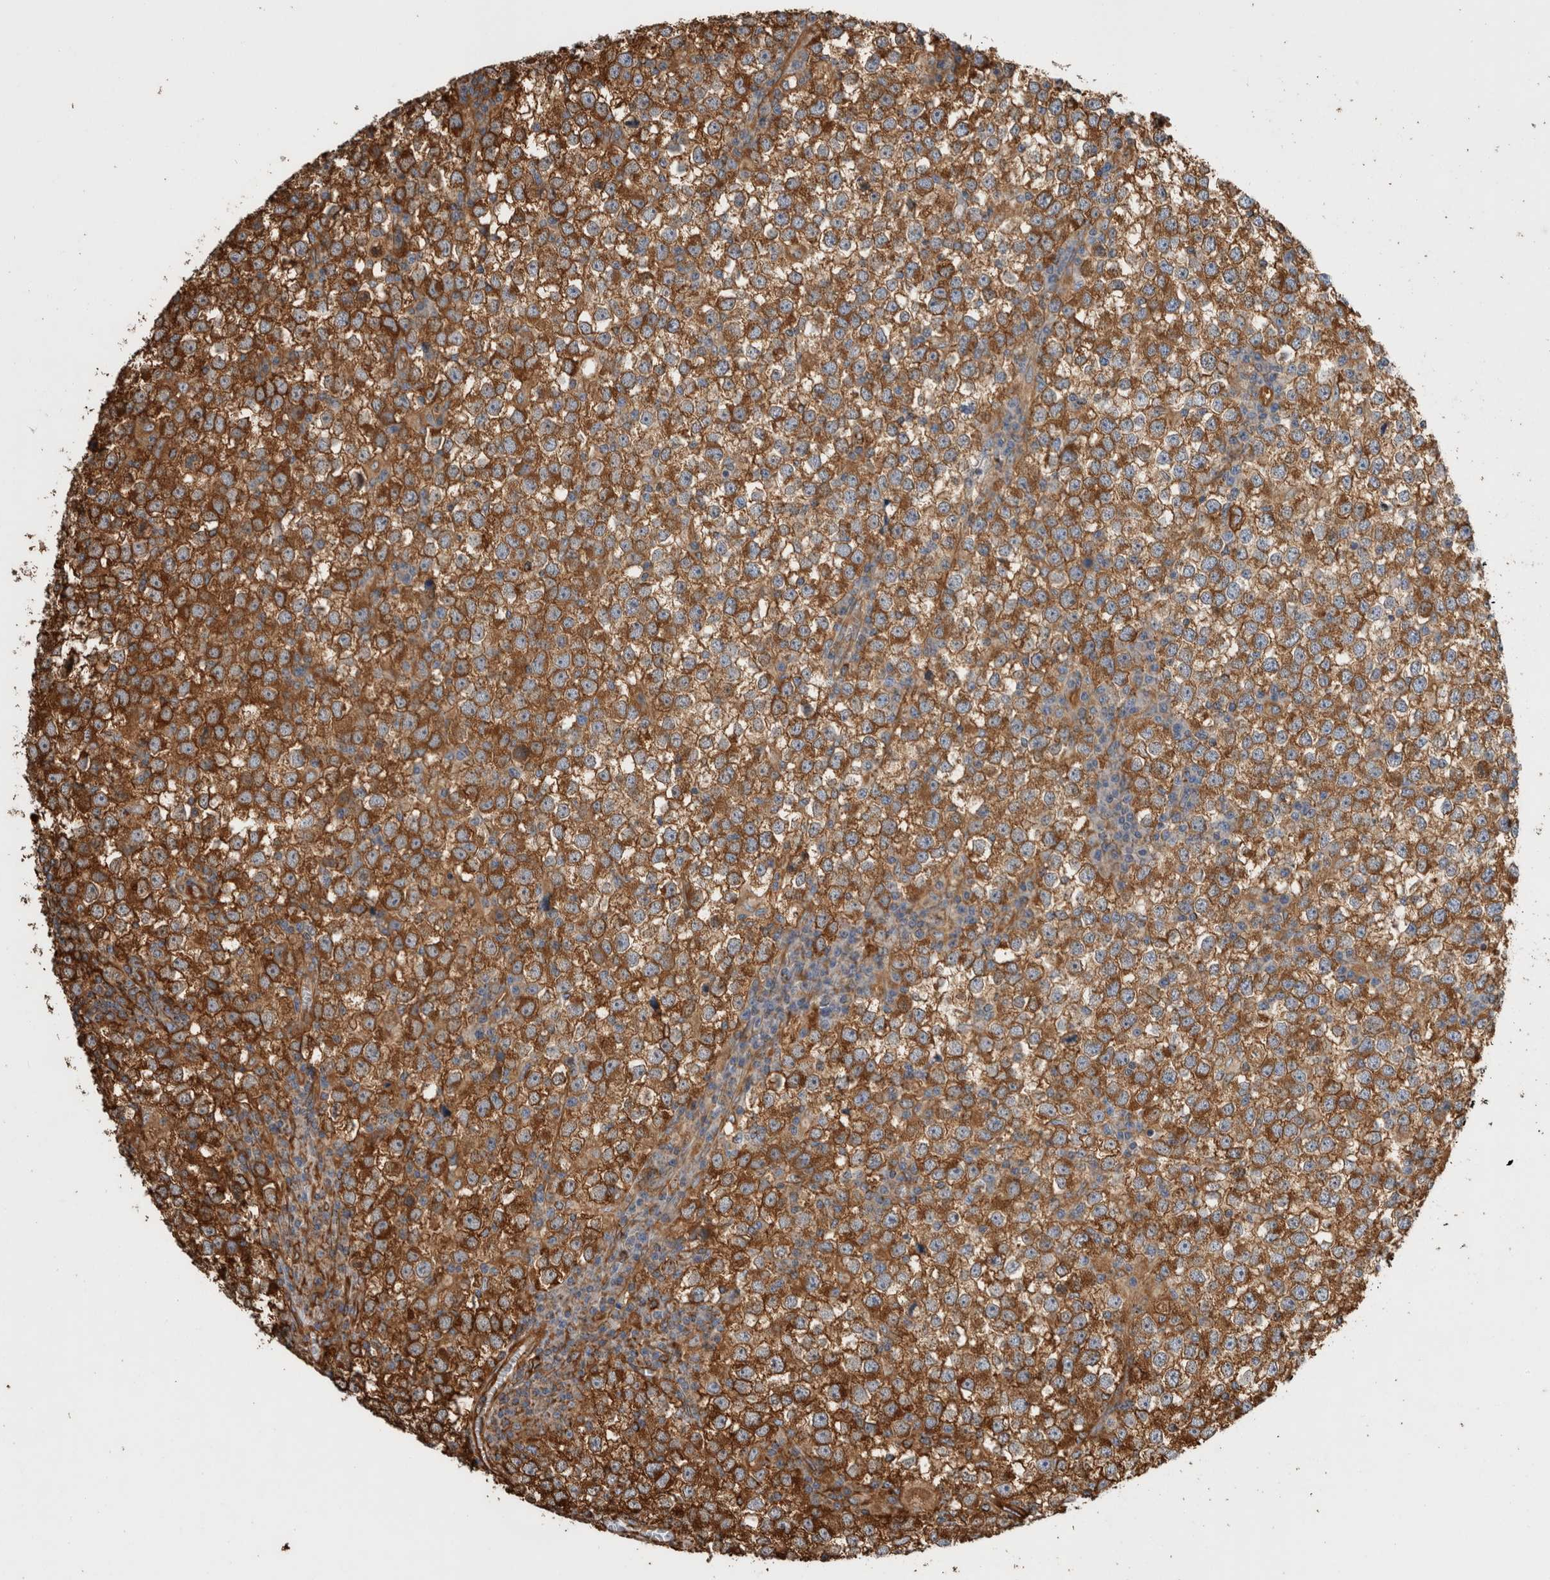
{"staining": {"intensity": "strong", "quantity": ">75%", "location": "cytoplasmic/membranous"}, "tissue": "testis cancer", "cell_type": "Tumor cells", "image_type": "cancer", "snomed": [{"axis": "morphology", "description": "Seminoma, NOS"}, {"axis": "topography", "description": "Testis"}], "caption": "Testis cancer stained with DAB immunohistochemistry exhibits high levels of strong cytoplasmic/membranous positivity in about >75% of tumor cells.", "gene": "ZNF397", "patient": {"sex": "male", "age": 65}}